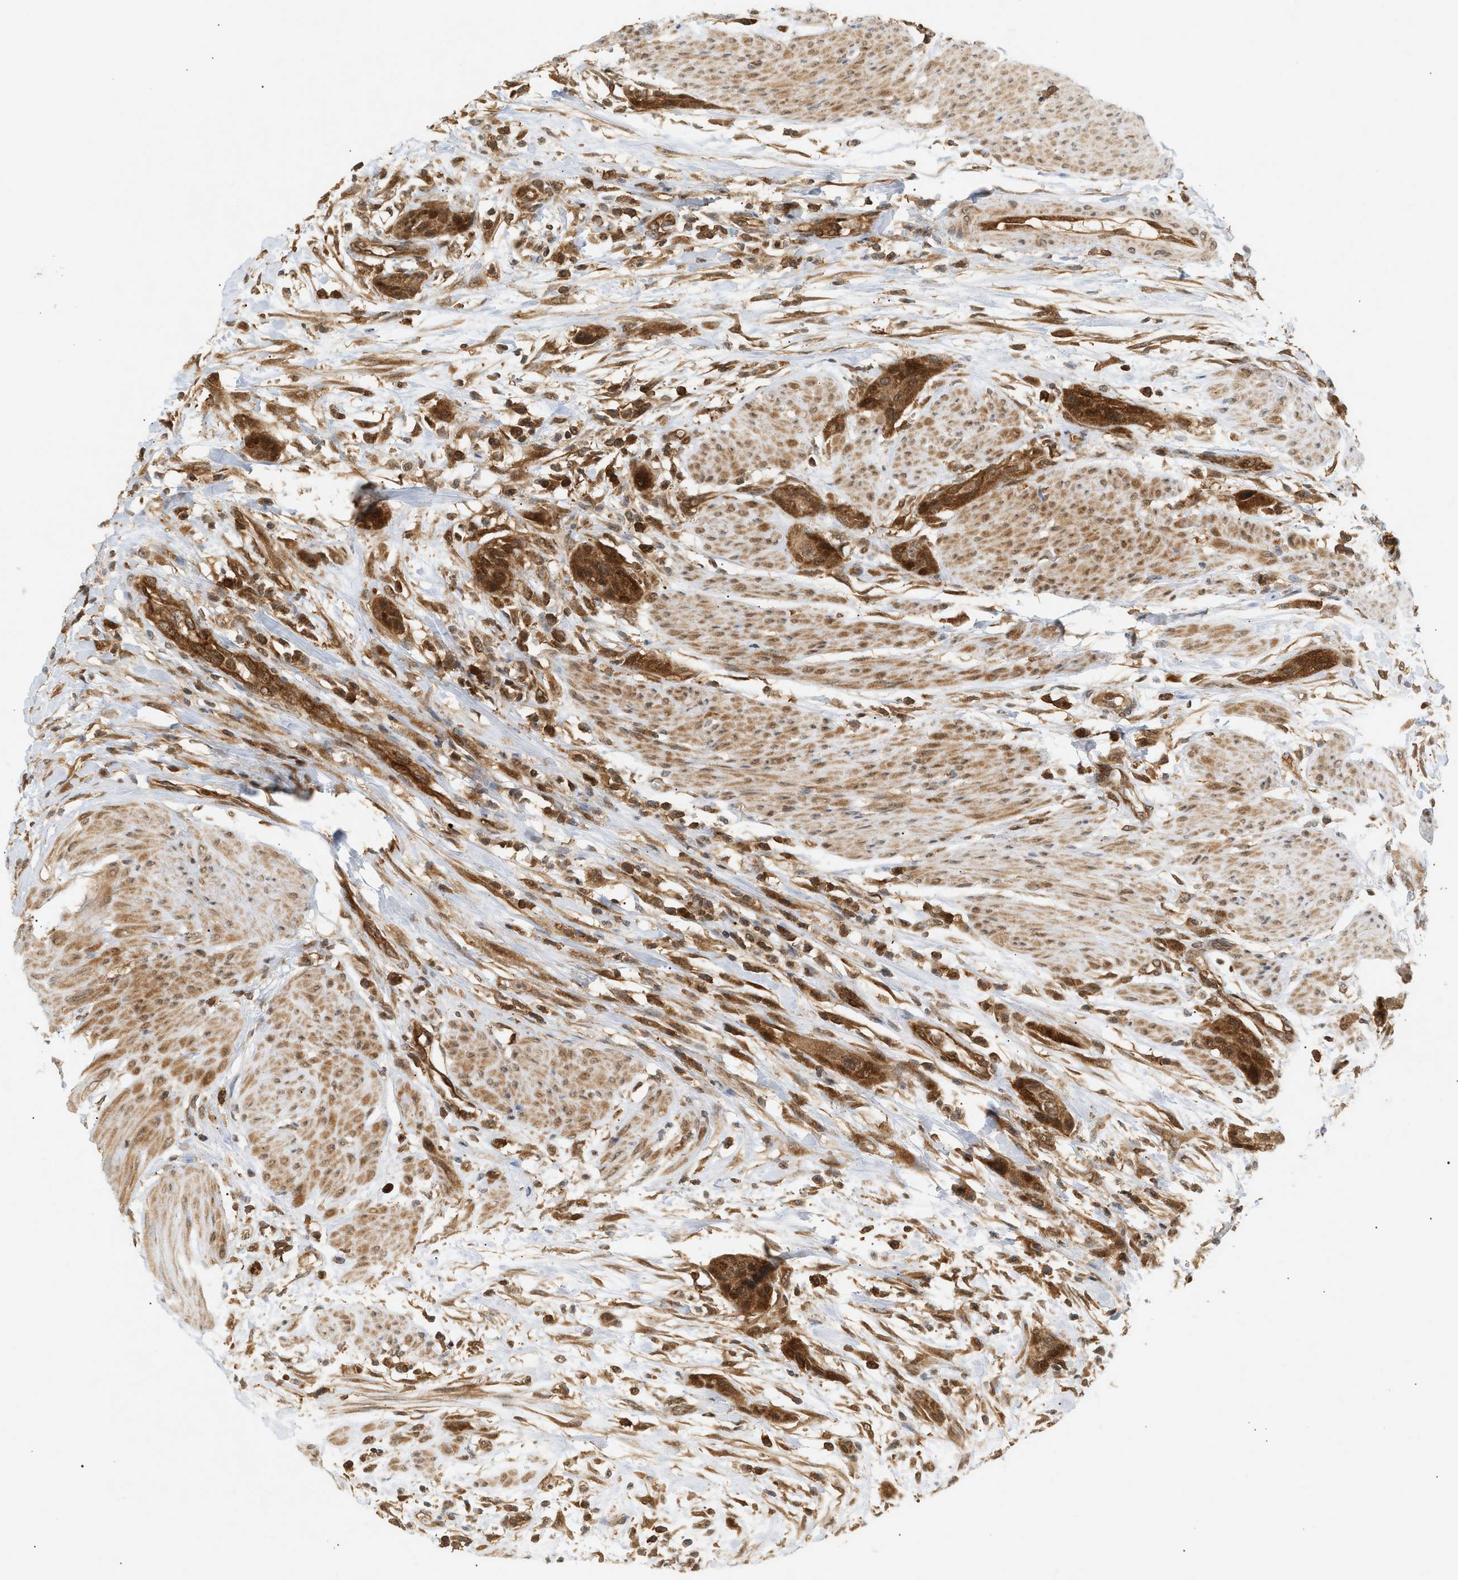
{"staining": {"intensity": "strong", "quantity": ">75%", "location": "cytoplasmic/membranous"}, "tissue": "urothelial cancer", "cell_type": "Tumor cells", "image_type": "cancer", "snomed": [{"axis": "morphology", "description": "Urothelial carcinoma, High grade"}, {"axis": "topography", "description": "Urinary bladder"}], "caption": "Urothelial carcinoma (high-grade) was stained to show a protein in brown. There is high levels of strong cytoplasmic/membranous positivity in approximately >75% of tumor cells. (Stains: DAB (3,3'-diaminobenzidine) in brown, nuclei in blue, Microscopy: brightfield microscopy at high magnification).", "gene": "SHC1", "patient": {"sex": "male", "age": 35}}